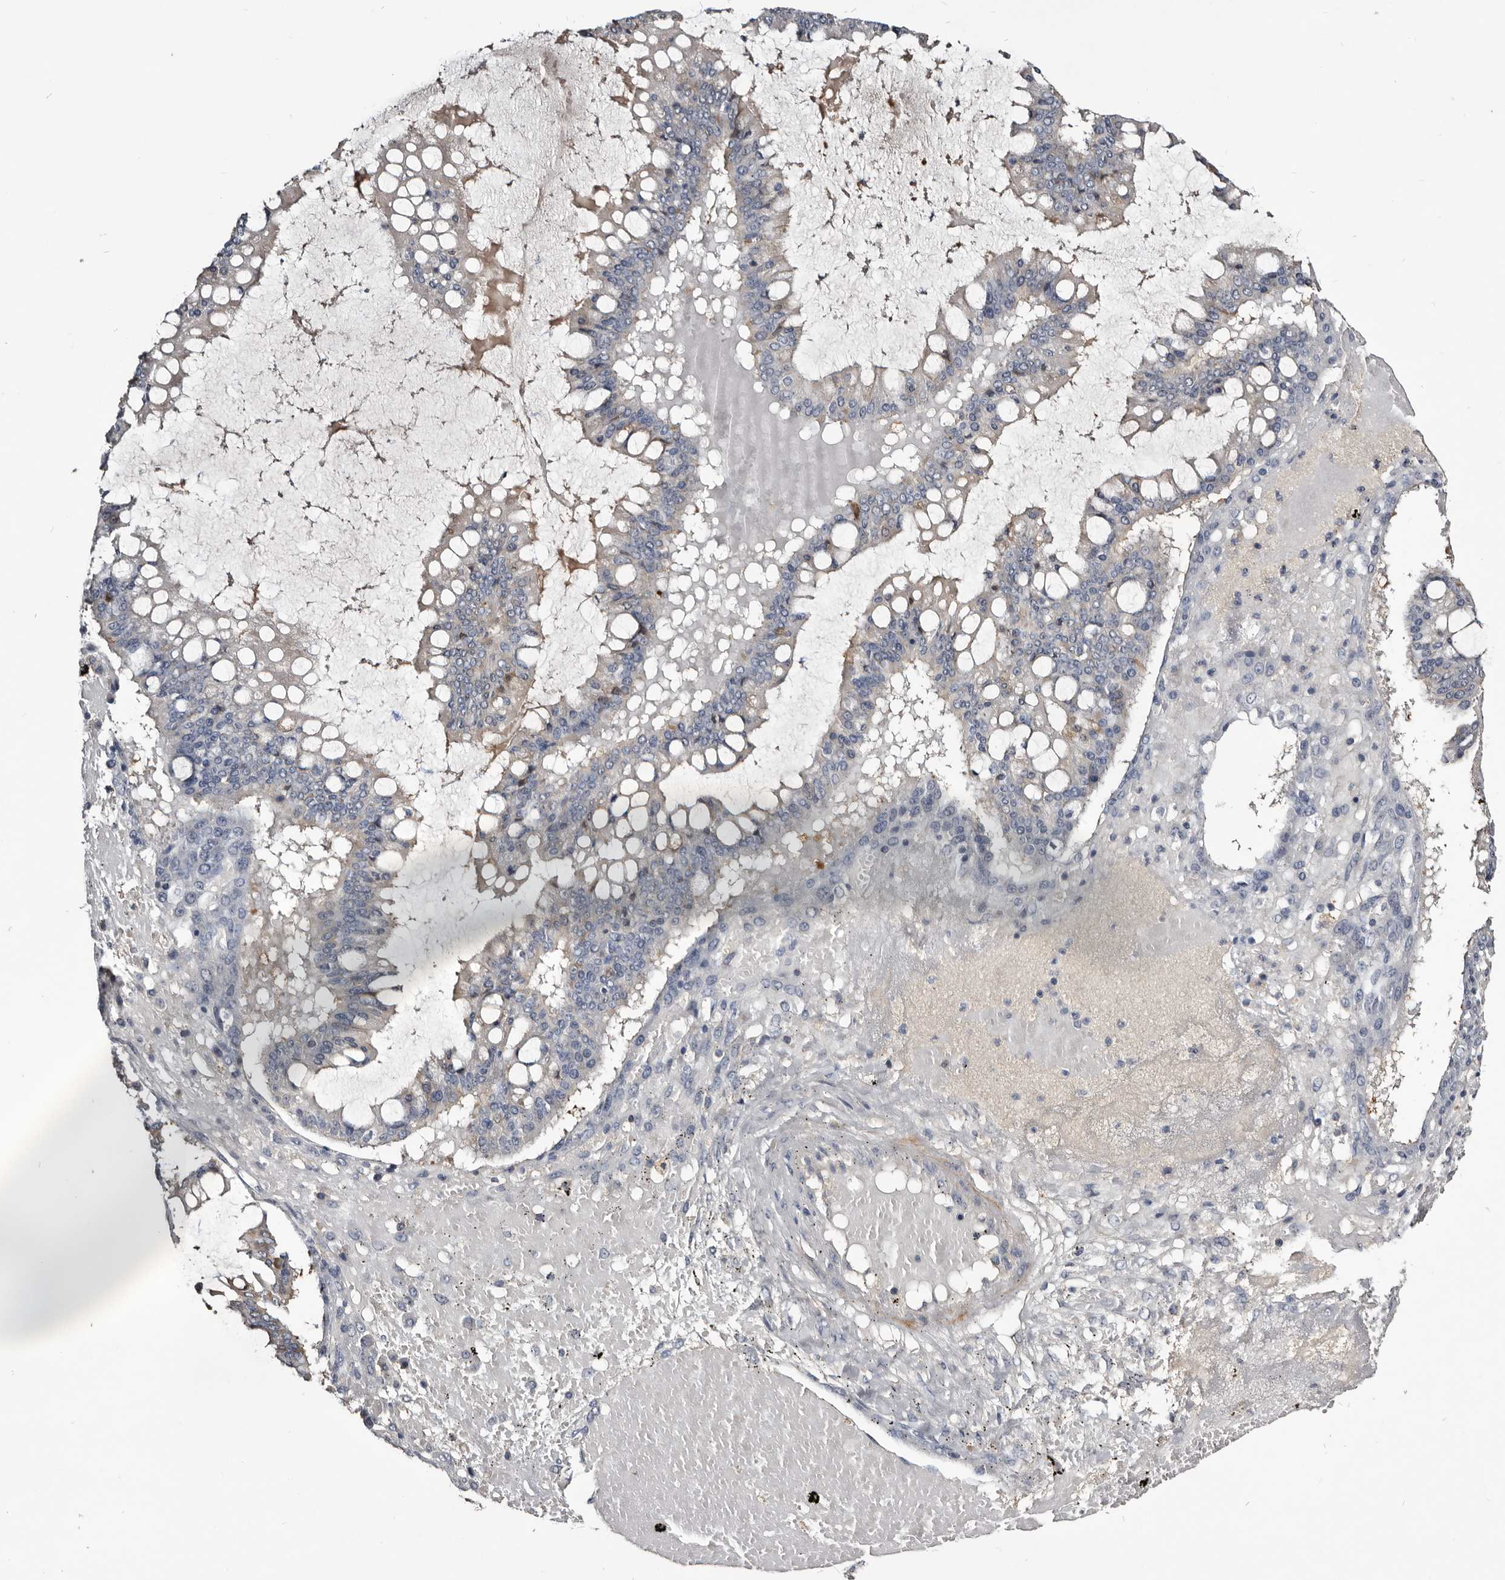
{"staining": {"intensity": "negative", "quantity": "none", "location": "none"}, "tissue": "ovarian cancer", "cell_type": "Tumor cells", "image_type": "cancer", "snomed": [{"axis": "morphology", "description": "Cystadenocarcinoma, mucinous, NOS"}, {"axis": "topography", "description": "Ovary"}], "caption": "Human ovarian cancer stained for a protein using immunohistochemistry (IHC) displays no expression in tumor cells.", "gene": "TTC39A", "patient": {"sex": "female", "age": 73}}